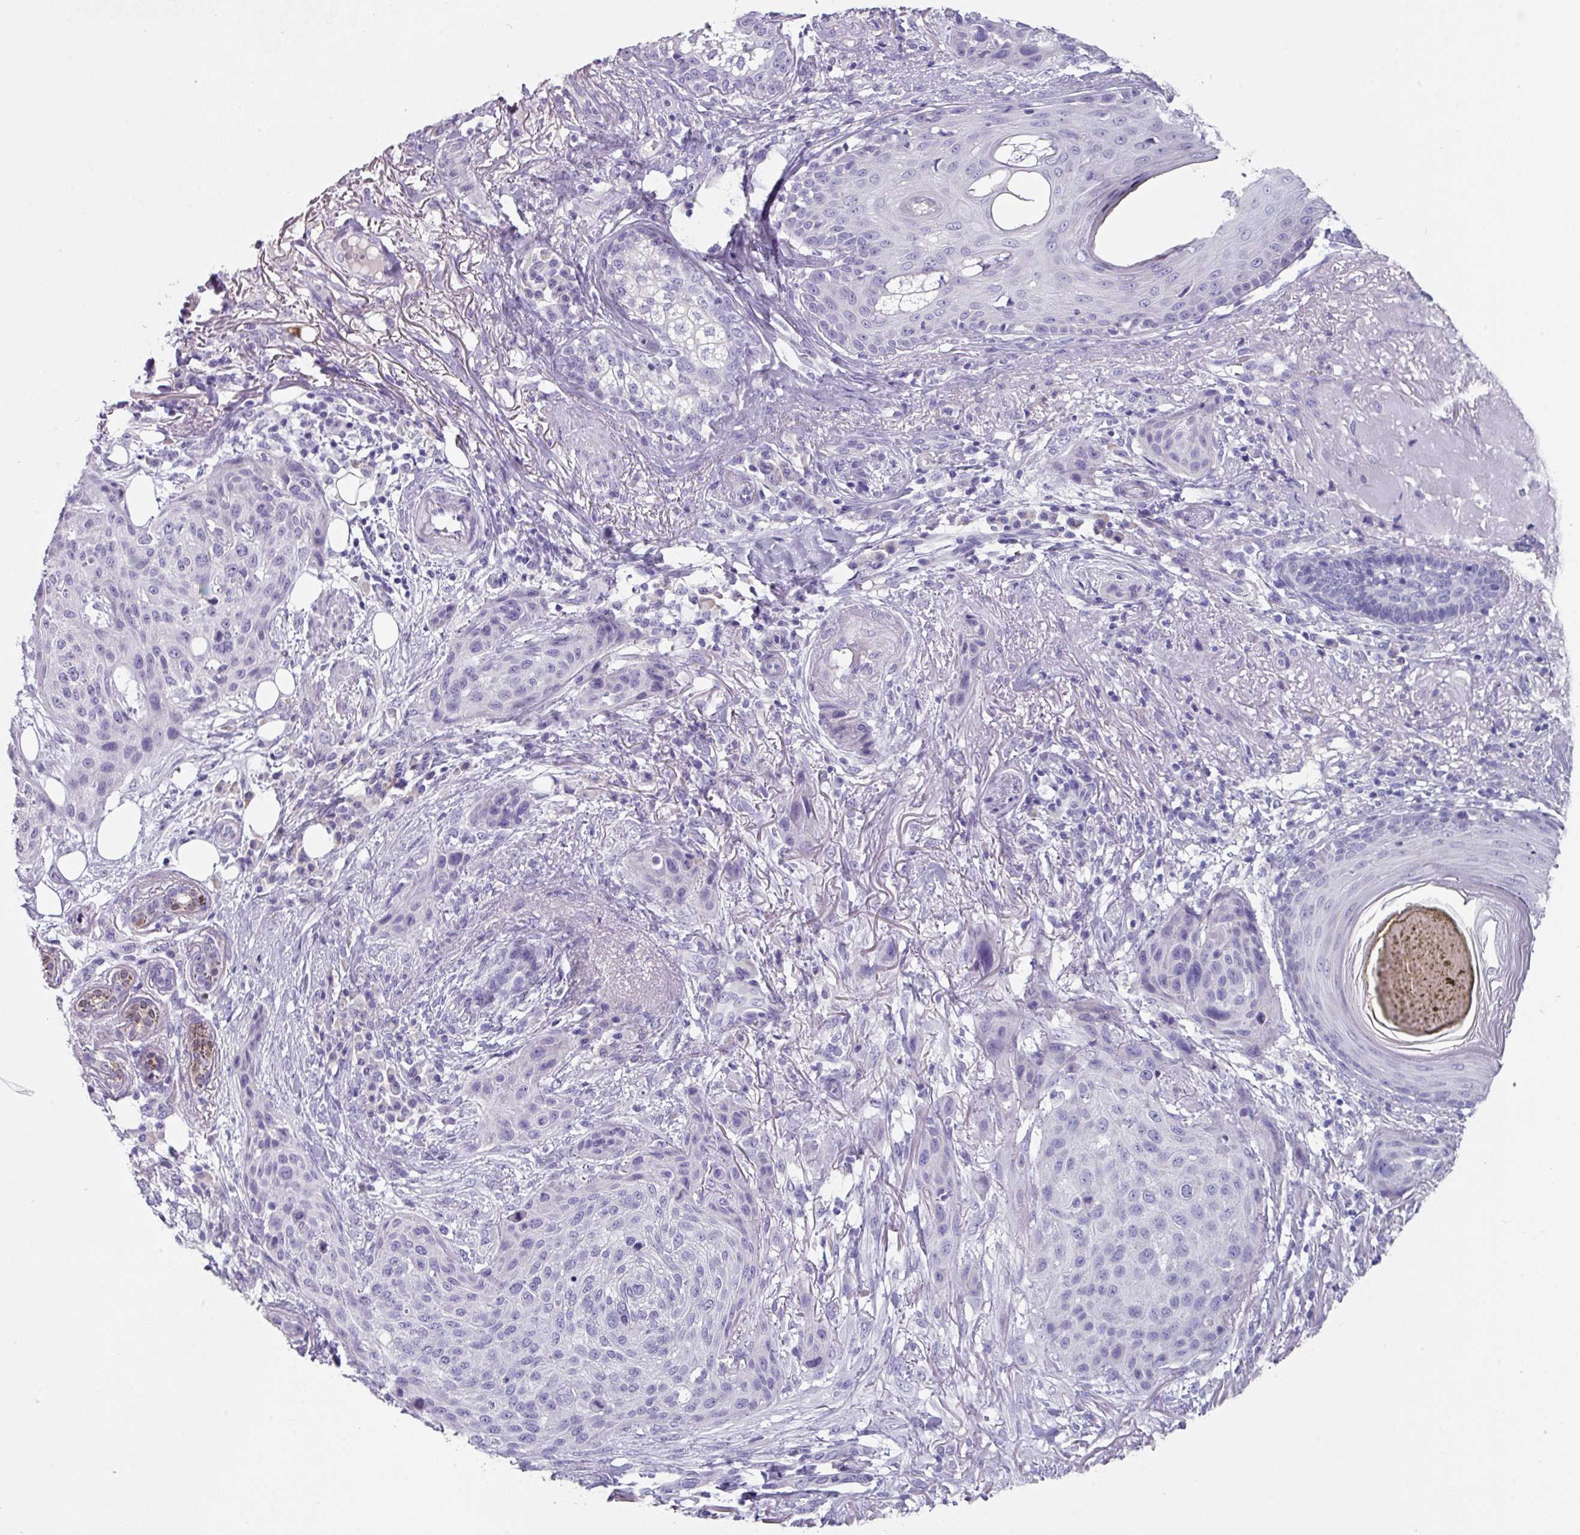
{"staining": {"intensity": "negative", "quantity": "none", "location": "none"}, "tissue": "skin cancer", "cell_type": "Tumor cells", "image_type": "cancer", "snomed": [{"axis": "morphology", "description": "Squamous cell carcinoma, NOS"}, {"axis": "topography", "description": "Skin"}], "caption": "Protein analysis of squamous cell carcinoma (skin) exhibits no significant expression in tumor cells. (Brightfield microscopy of DAB immunohistochemistry at high magnification).", "gene": "DEFB115", "patient": {"sex": "female", "age": 87}}